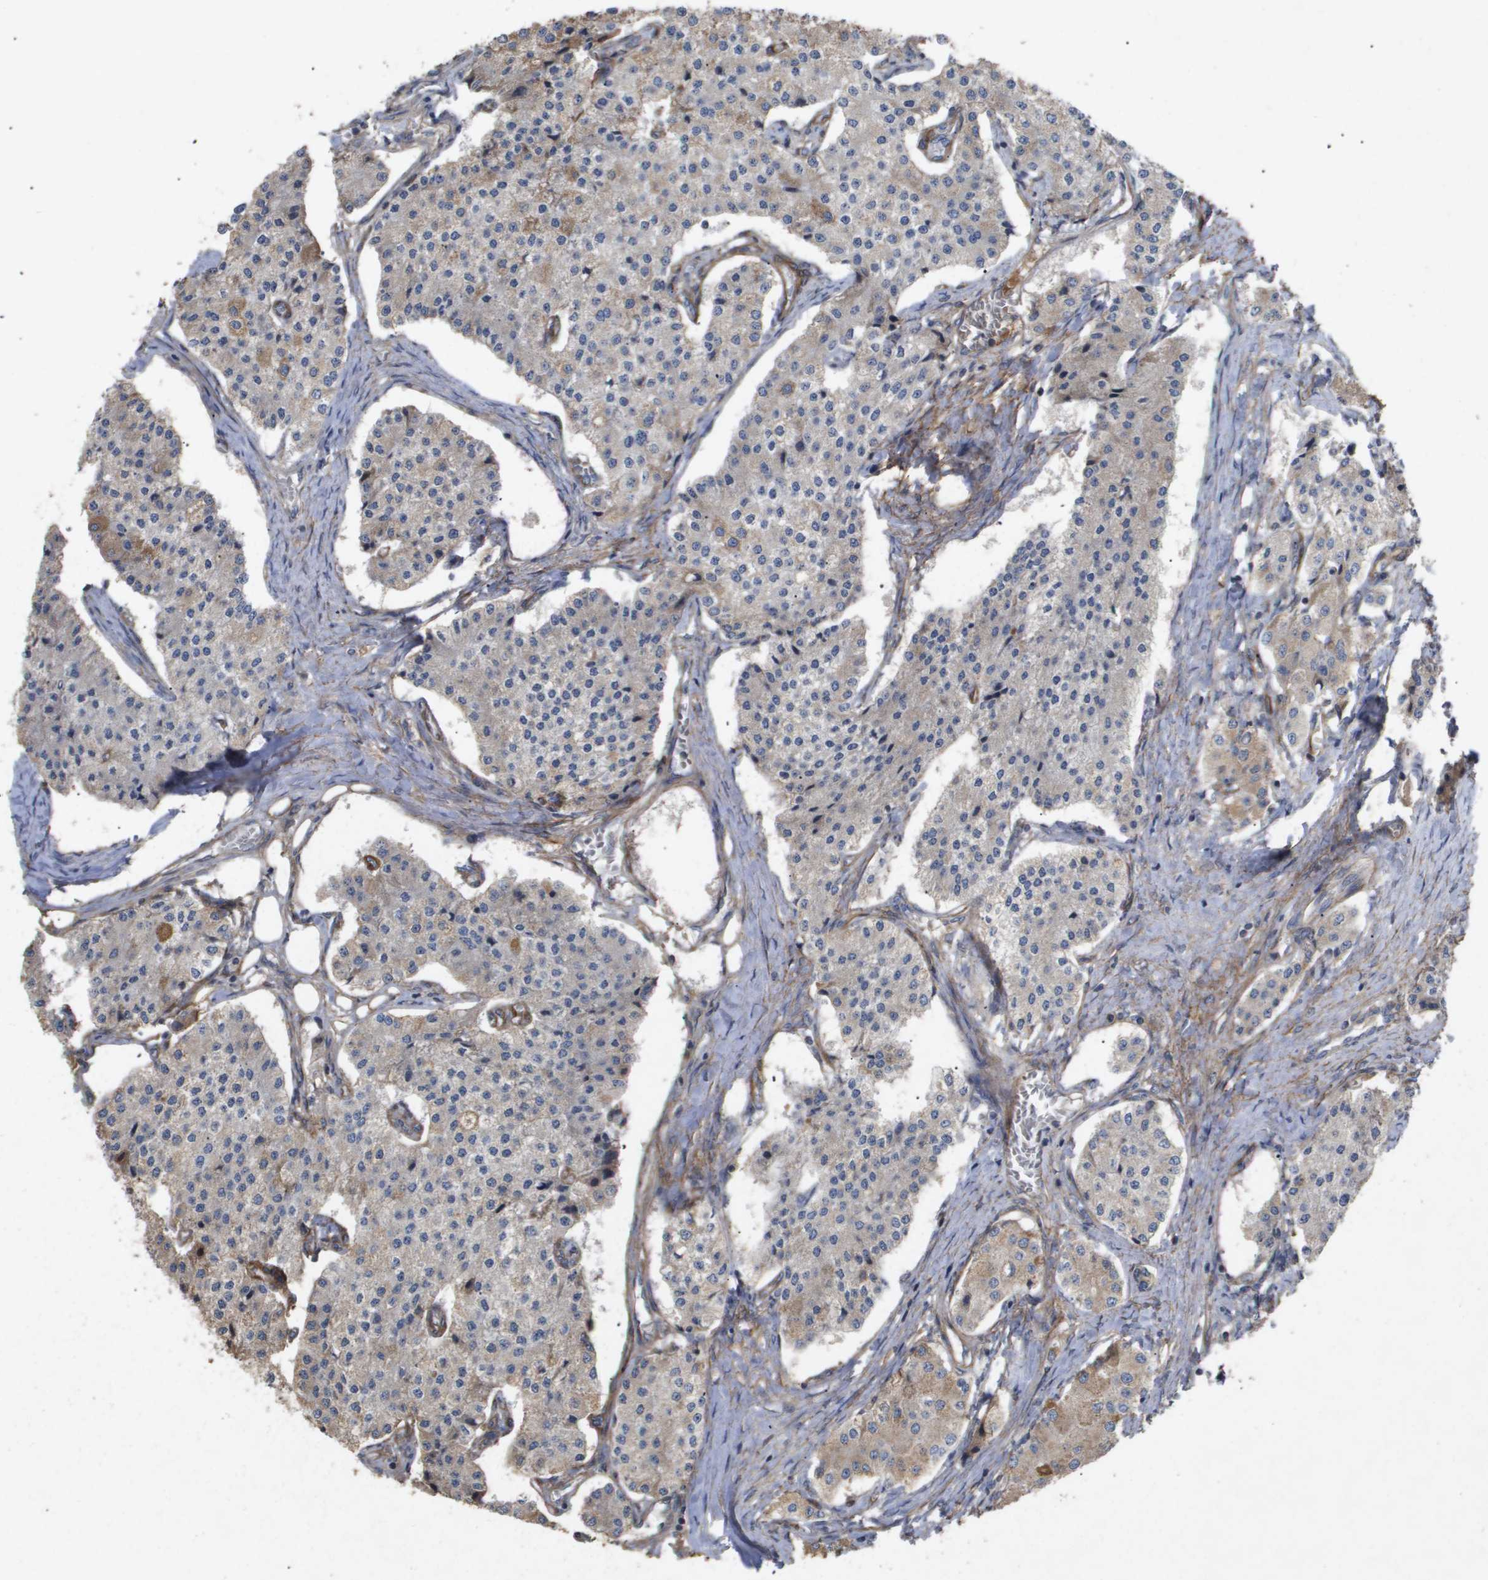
{"staining": {"intensity": "weak", "quantity": "25%-75%", "location": "cytoplasmic/membranous"}, "tissue": "carcinoid", "cell_type": "Tumor cells", "image_type": "cancer", "snomed": [{"axis": "morphology", "description": "Carcinoid, malignant, NOS"}, {"axis": "topography", "description": "Colon"}], "caption": "A high-resolution micrograph shows IHC staining of carcinoid, which reveals weak cytoplasmic/membranous staining in about 25%-75% of tumor cells.", "gene": "TNS1", "patient": {"sex": "female", "age": 52}}